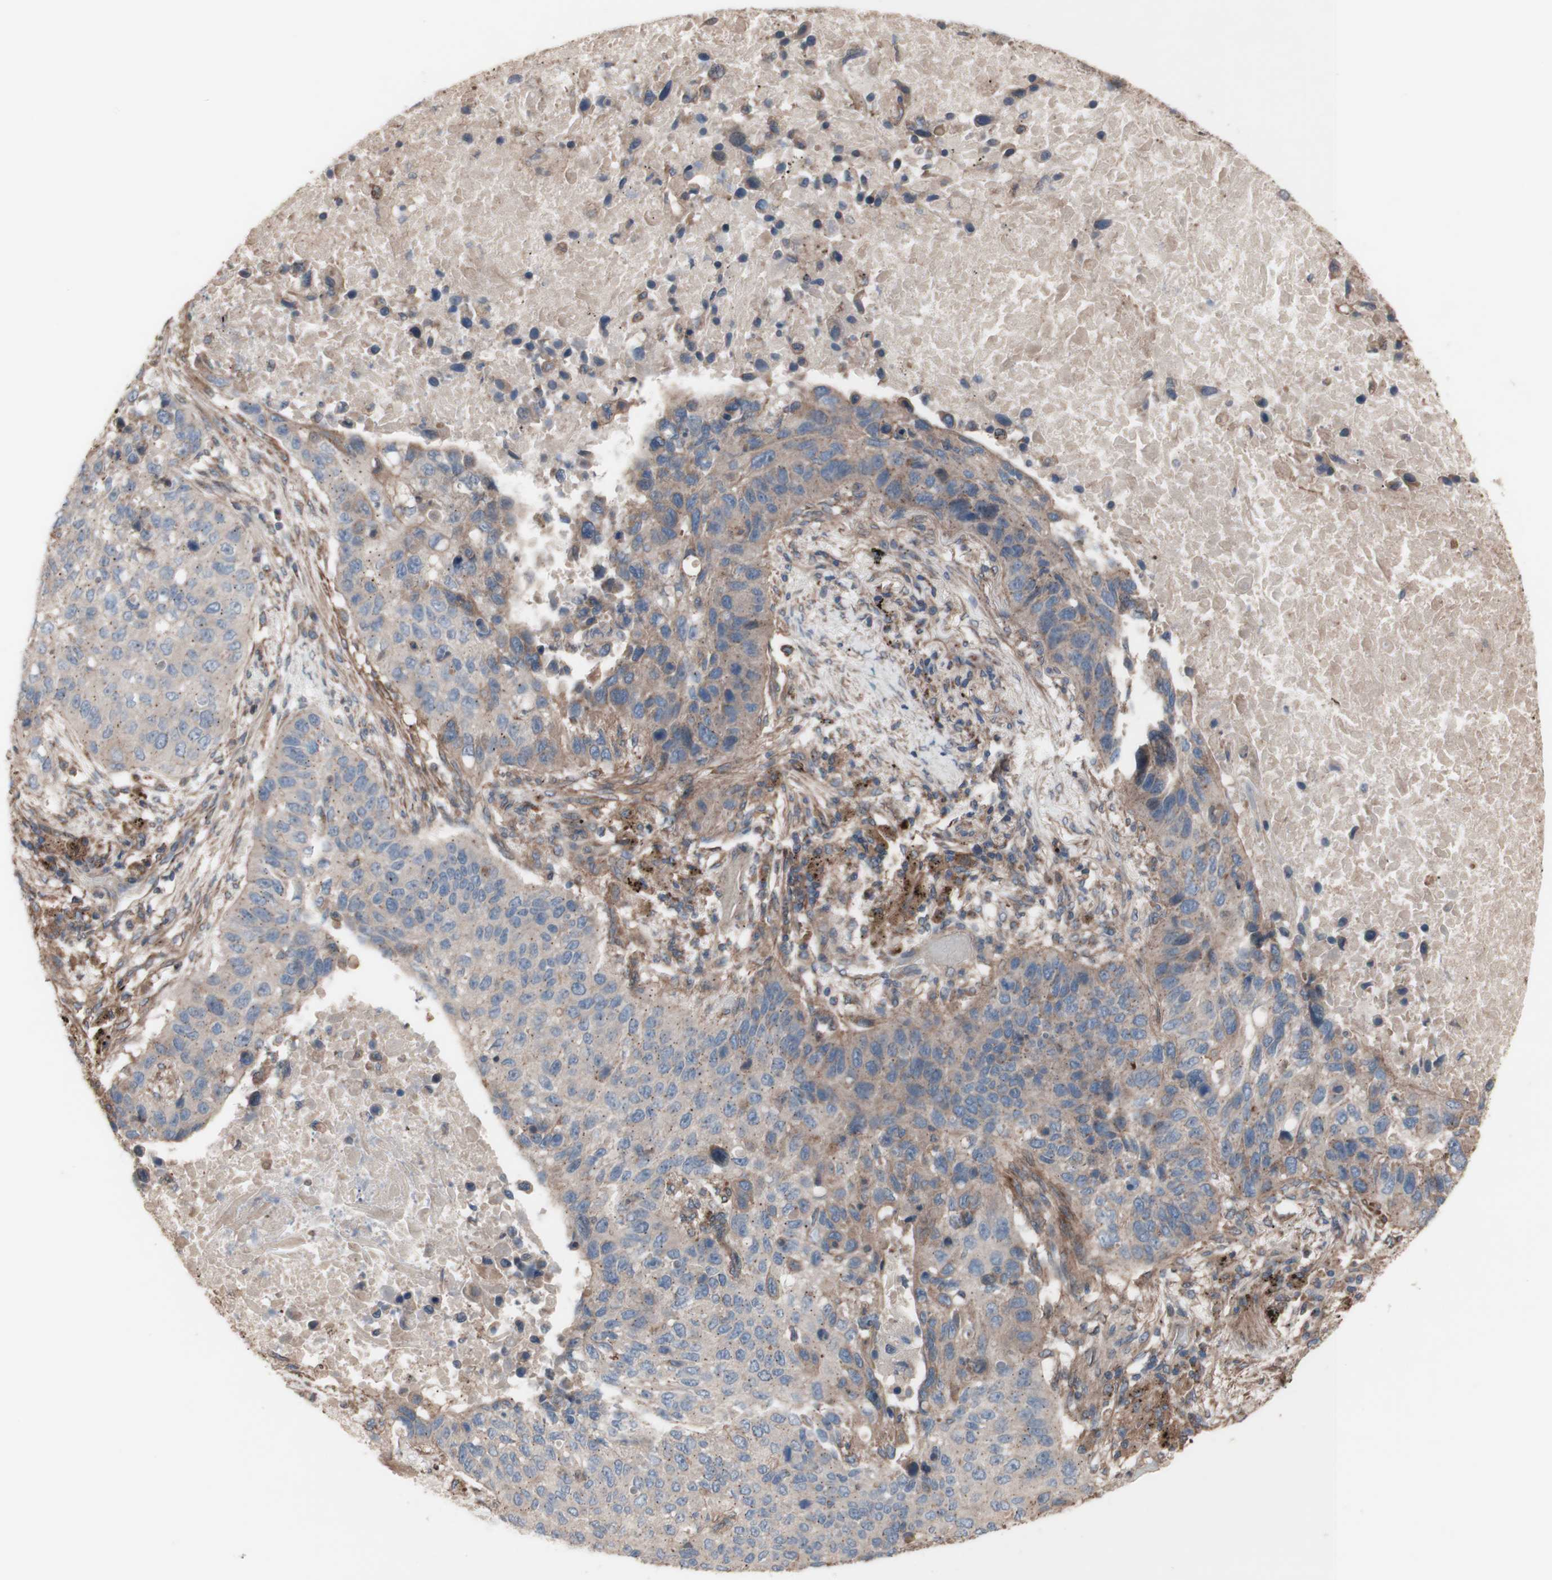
{"staining": {"intensity": "weak", "quantity": ">75%", "location": "cytoplasmic/membranous"}, "tissue": "lung cancer", "cell_type": "Tumor cells", "image_type": "cancer", "snomed": [{"axis": "morphology", "description": "Squamous cell carcinoma, NOS"}, {"axis": "topography", "description": "Lung"}], "caption": "IHC staining of lung squamous cell carcinoma, which exhibits low levels of weak cytoplasmic/membranous expression in approximately >75% of tumor cells indicating weak cytoplasmic/membranous protein expression. The staining was performed using DAB (3,3'-diaminobenzidine) (brown) for protein detection and nuclei were counterstained in hematoxylin (blue).", "gene": "COPB1", "patient": {"sex": "male", "age": 57}}